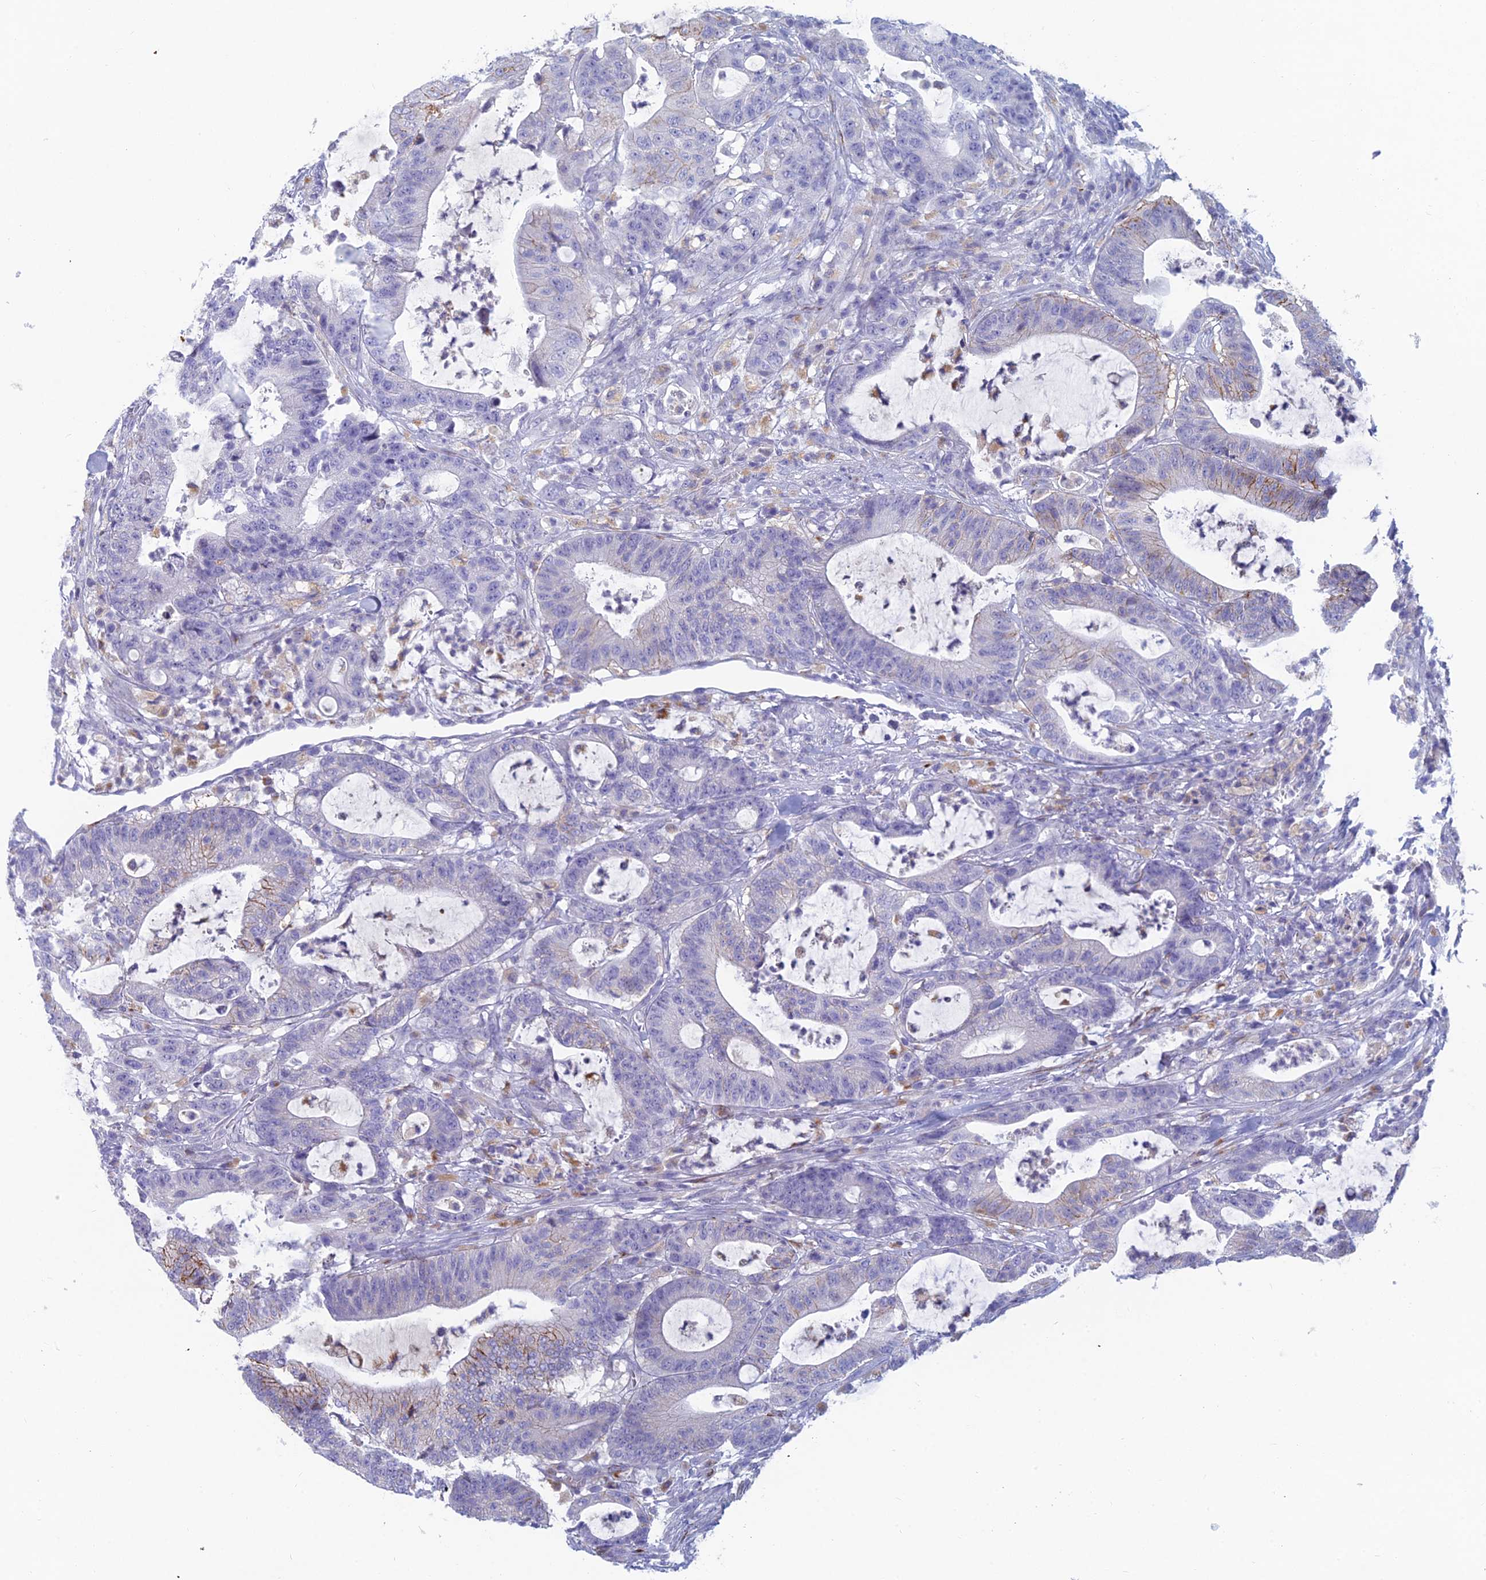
{"staining": {"intensity": "moderate", "quantity": "<25%", "location": "cytoplasmic/membranous"}, "tissue": "colorectal cancer", "cell_type": "Tumor cells", "image_type": "cancer", "snomed": [{"axis": "morphology", "description": "Adenocarcinoma, NOS"}, {"axis": "topography", "description": "Colon"}], "caption": "Colorectal adenocarcinoma stained for a protein (brown) demonstrates moderate cytoplasmic/membranous positive expression in about <25% of tumor cells.", "gene": "FERD3L", "patient": {"sex": "female", "age": 84}}